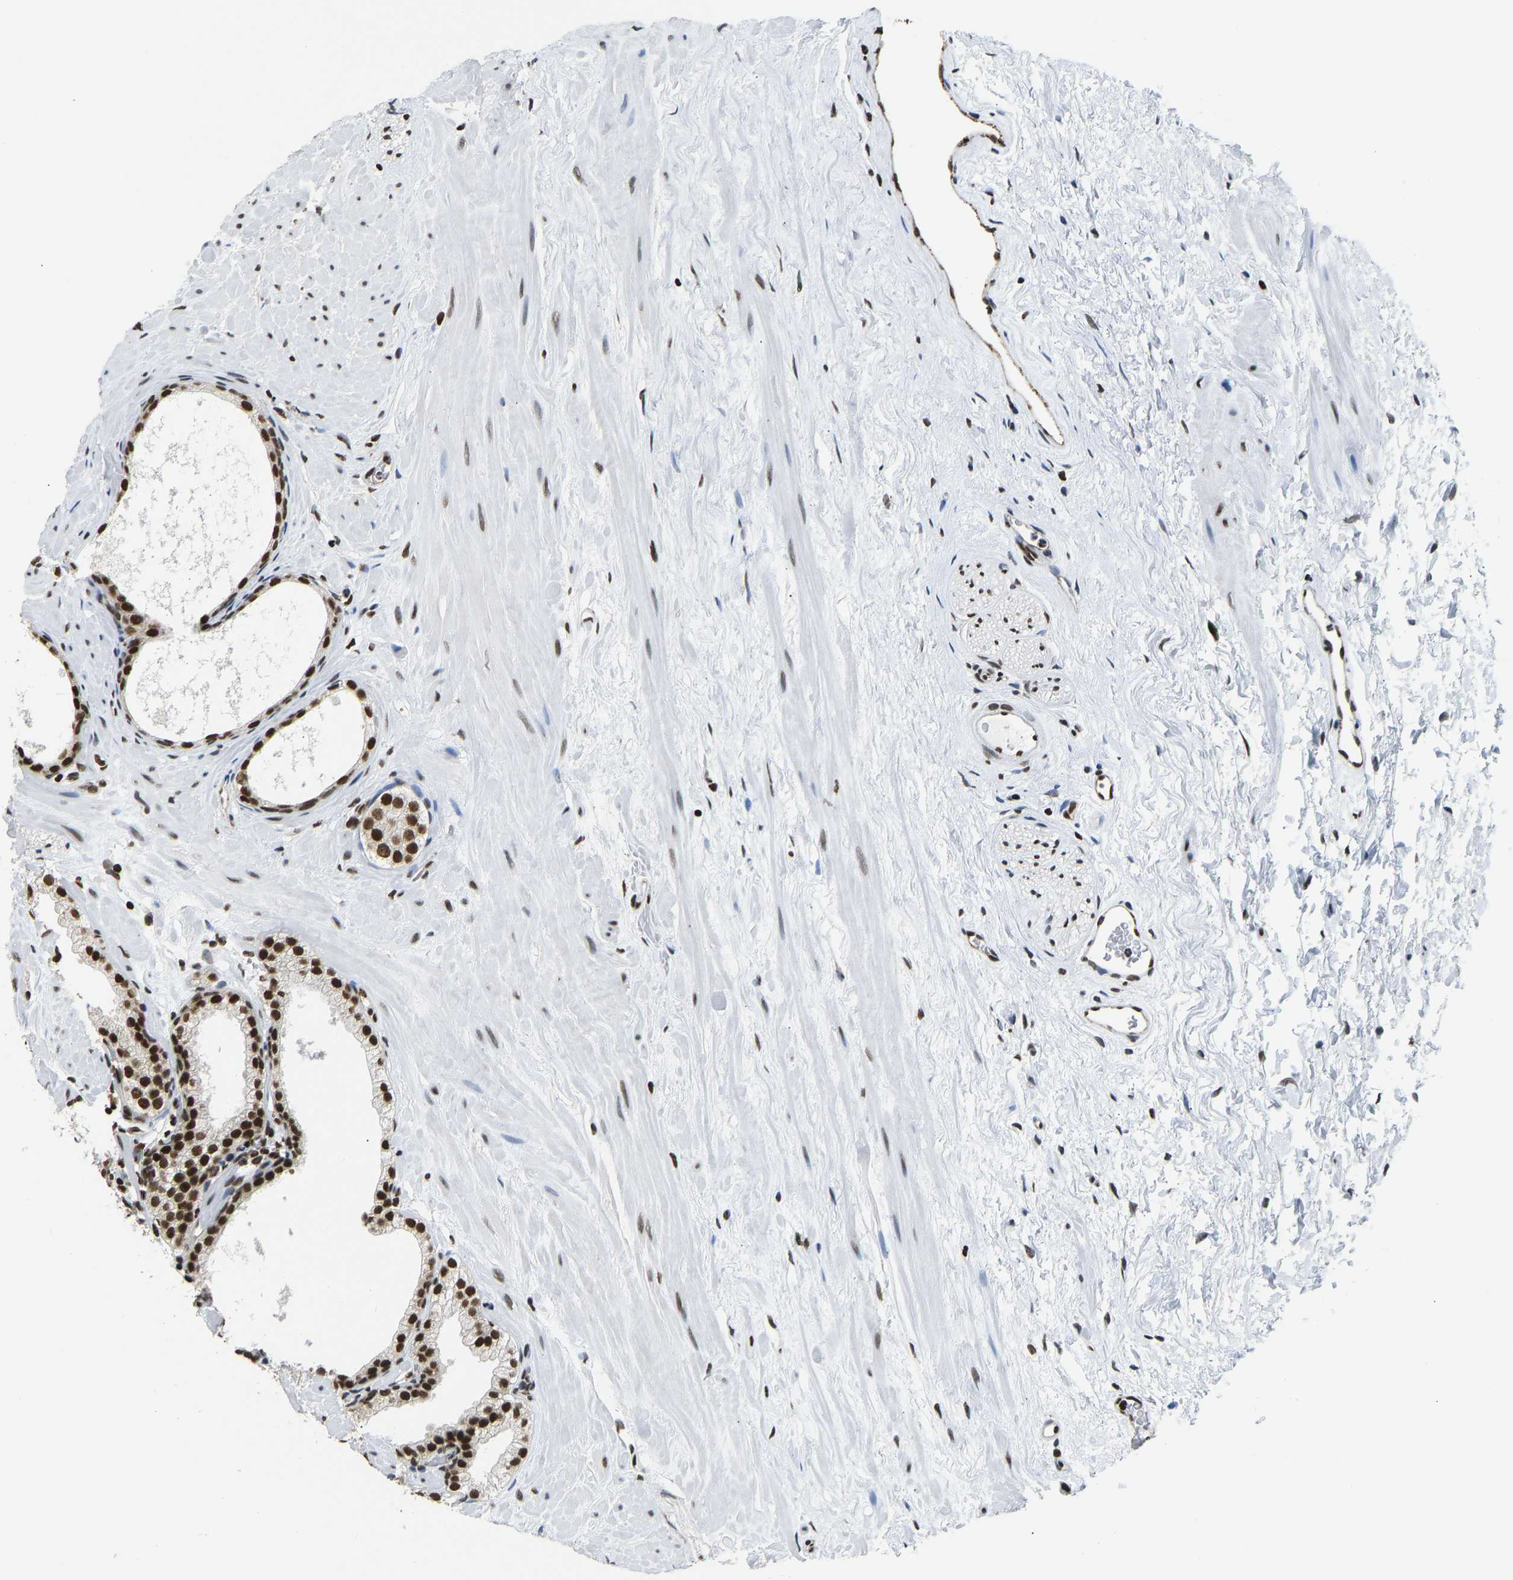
{"staining": {"intensity": "strong", "quantity": ">75%", "location": "nuclear"}, "tissue": "prostate", "cell_type": "Glandular cells", "image_type": "normal", "snomed": [{"axis": "morphology", "description": "Normal tissue, NOS"}, {"axis": "morphology", "description": "Urothelial carcinoma, Low grade"}, {"axis": "topography", "description": "Urinary bladder"}, {"axis": "topography", "description": "Prostate"}], "caption": "This photomicrograph demonstrates immunohistochemistry staining of benign human prostate, with high strong nuclear expression in approximately >75% of glandular cells.", "gene": "ZSCAN20", "patient": {"sex": "male", "age": 60}}